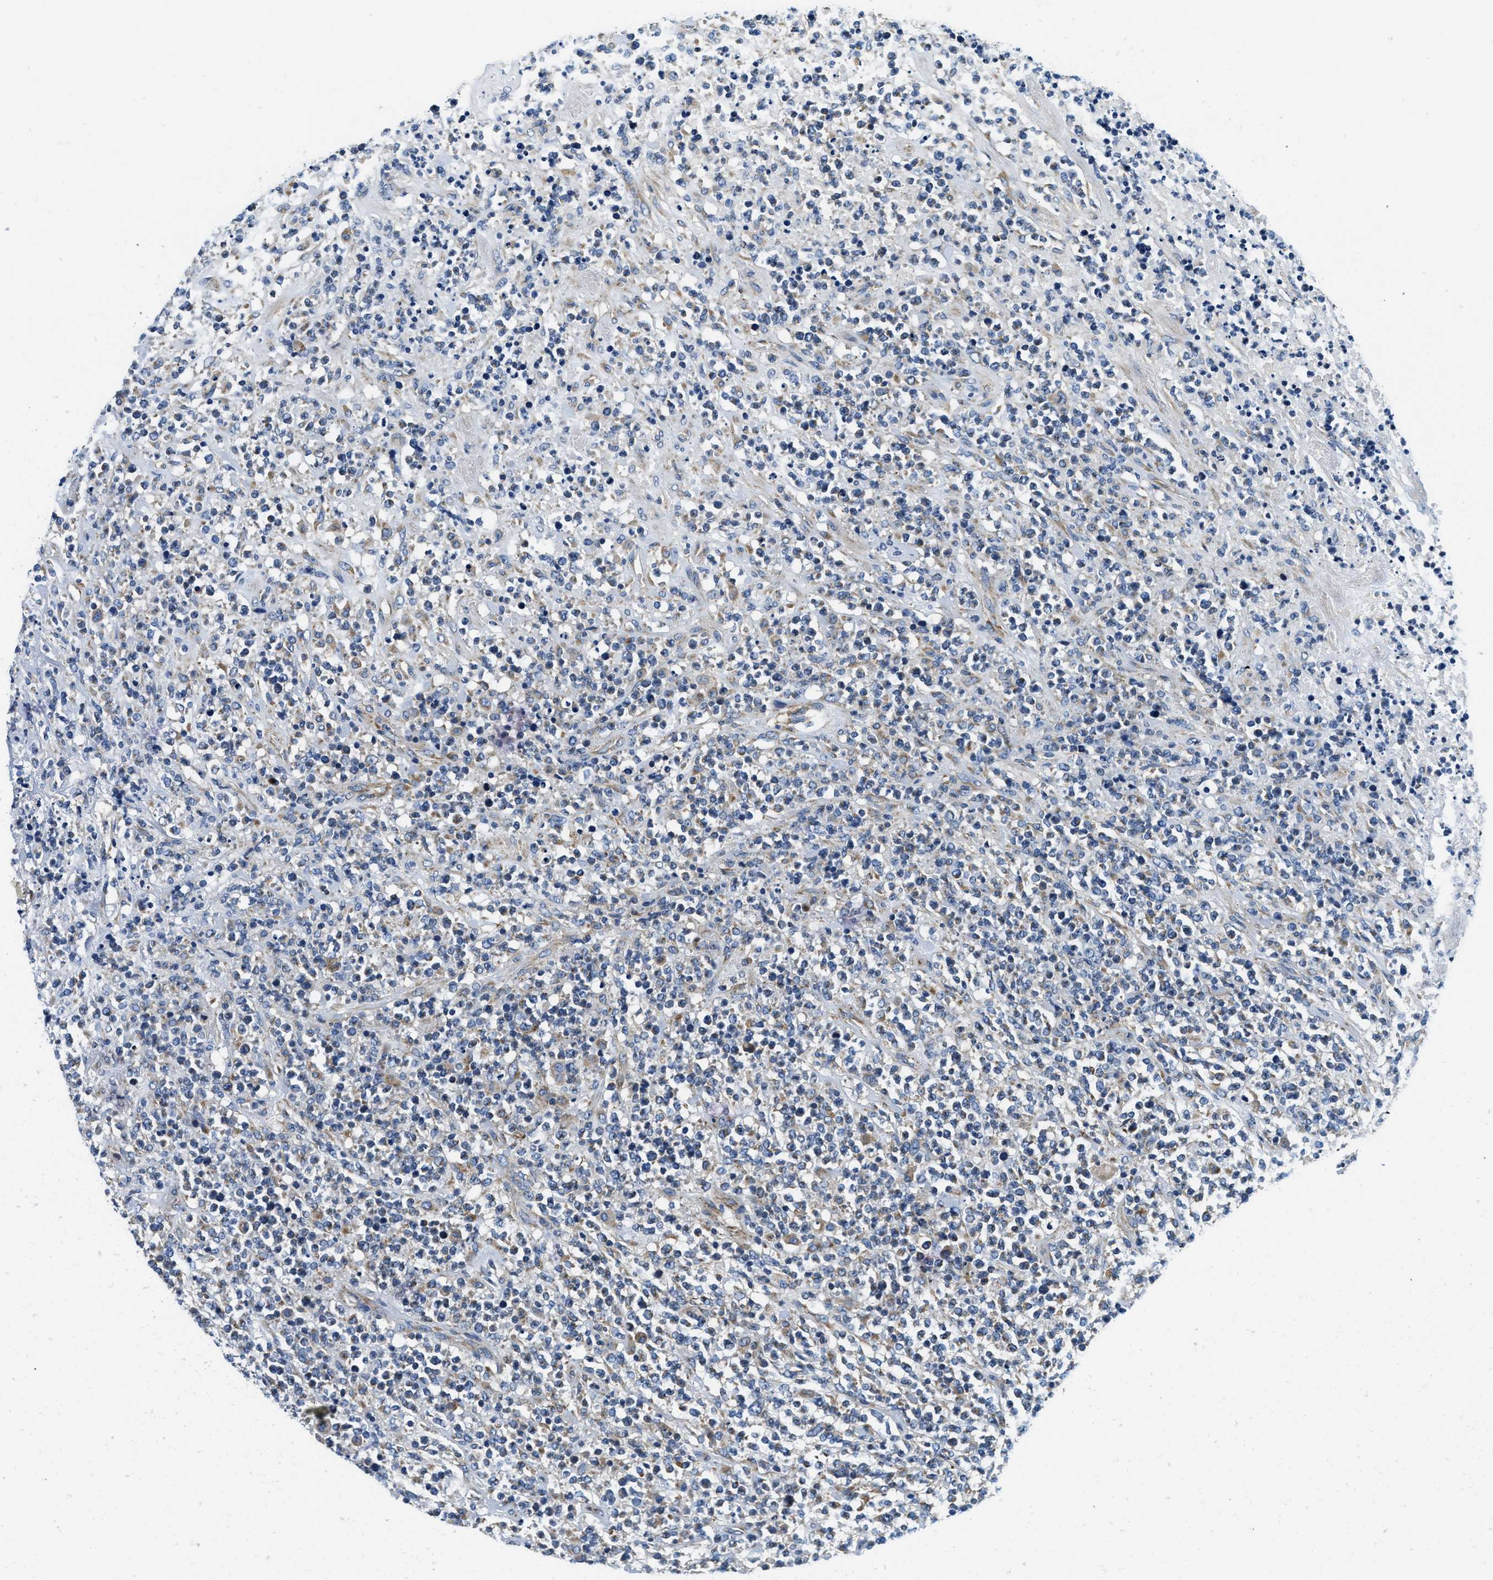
{"staining": {"intensity": "weak", "quantity": "<25%", "location": "cytoplasmic/membranous"}, "tissue": "lymphoma", "cell_type": "Tumor cells", "image_type": "cancer", "snomed": [{"axis": "morphology", "description": "Malignant lymphoma, non-Hodgkin's type, High grade"}, {"axis": "topography", "description": "Soft tissue"}], "caption": "Malignant lymphoma, non-Hodgkin's type (high-grade) stained for a protein using immunohistochemistry (IHC) displays no expression tumor cells.", "gene": "SAMD4B", "patient": {"sex": "male", "age": 18}}